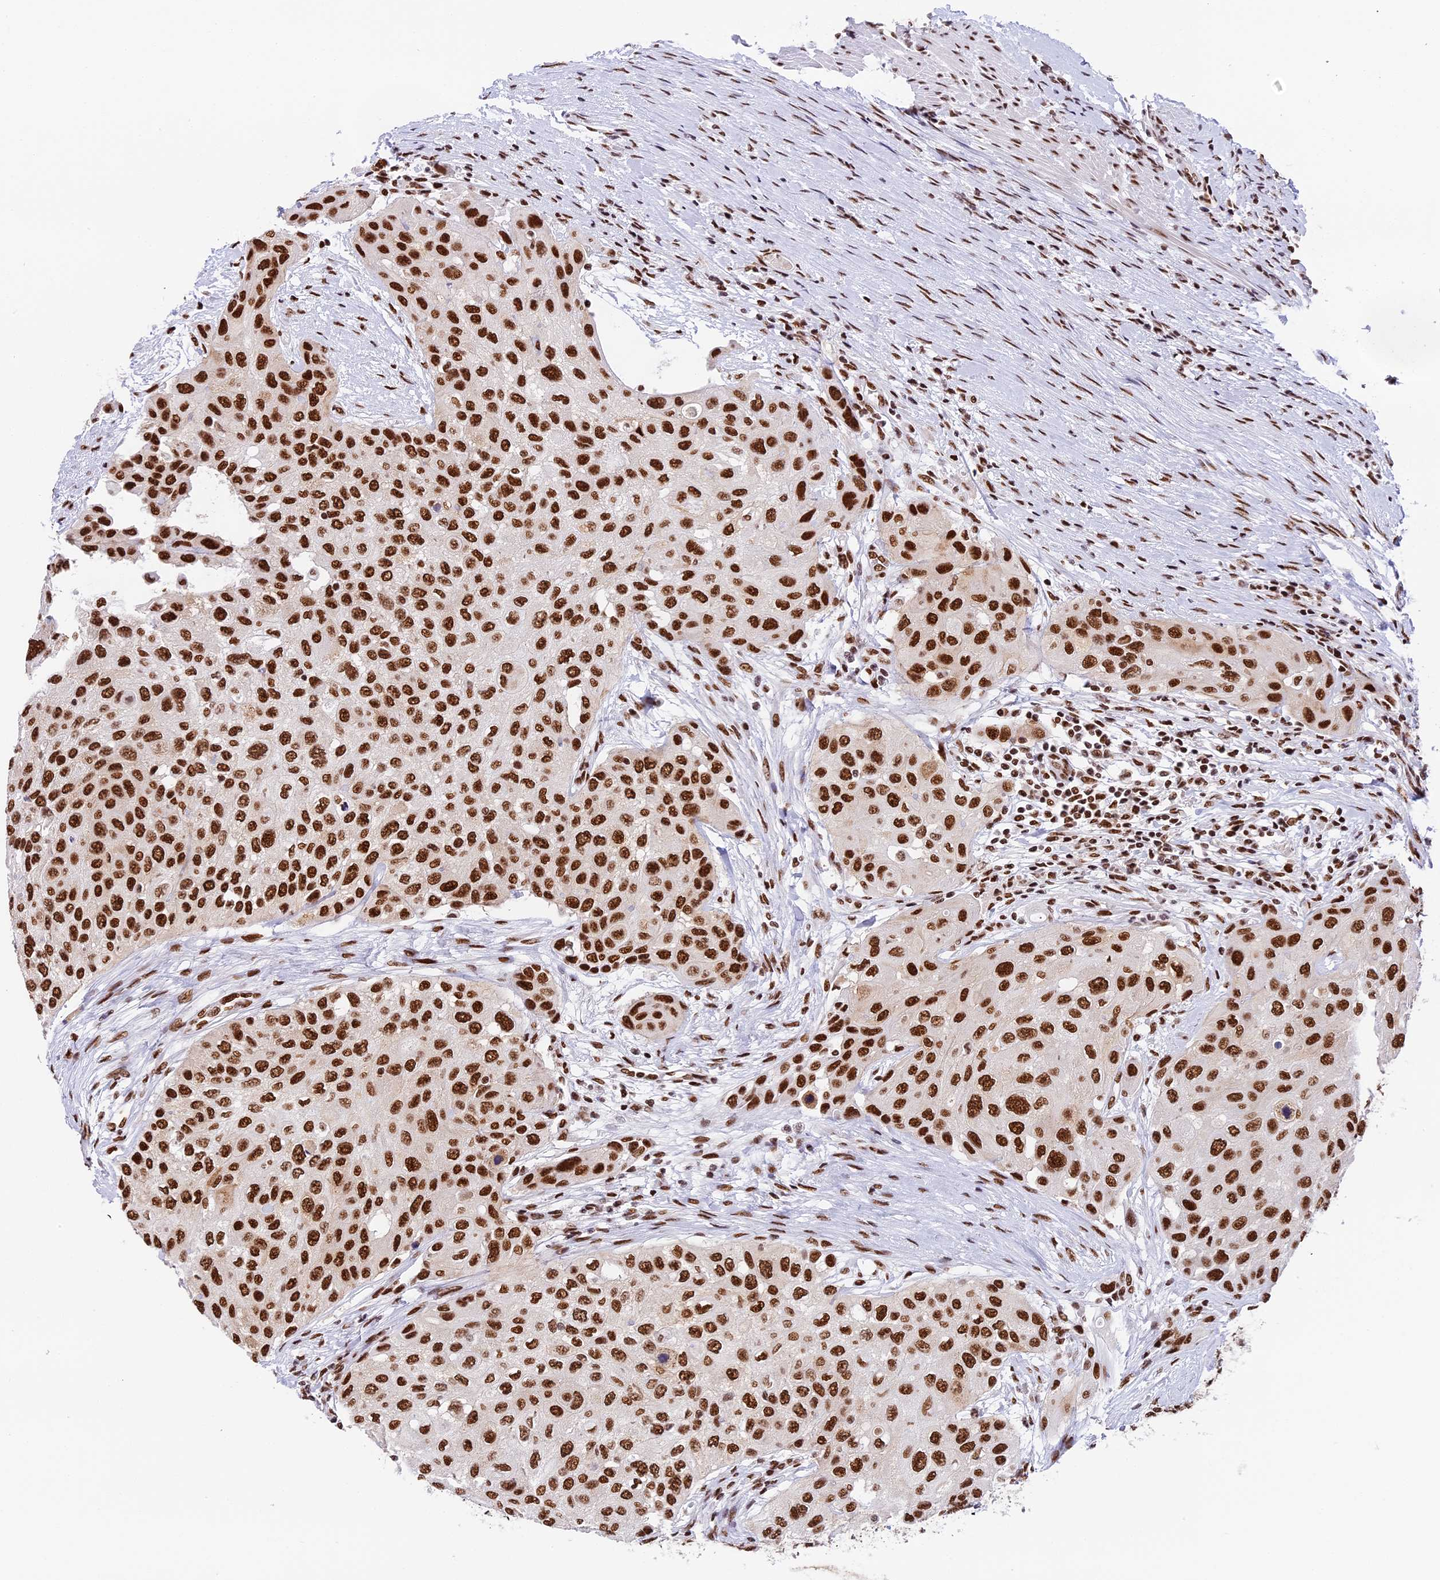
{"staining": {"intensity": "strong", "quantity": ">75%", "location": "nuclear"}, "tissue": "urothelial cancer", "cell_type": "Tumor cells", "image_type": "cancer", "snomed": [{"axis": "morphology", "description": "Normal tissue, NOS"}, {"axis": "morphology", "description": "Urothelial carcinoma, High grade"}, {"axis": "topography", "description": "Vascular tissue"}, {"axis": "topography", "description": "Urinary bladder"}], "caption": "Protein expression analysis of high-grade urothelial carcinoma shows strong nuclear positivity in about >75% of tumor cells.", "gene": "SBNO1", "patient": {"sex": "female", "age": 56}}